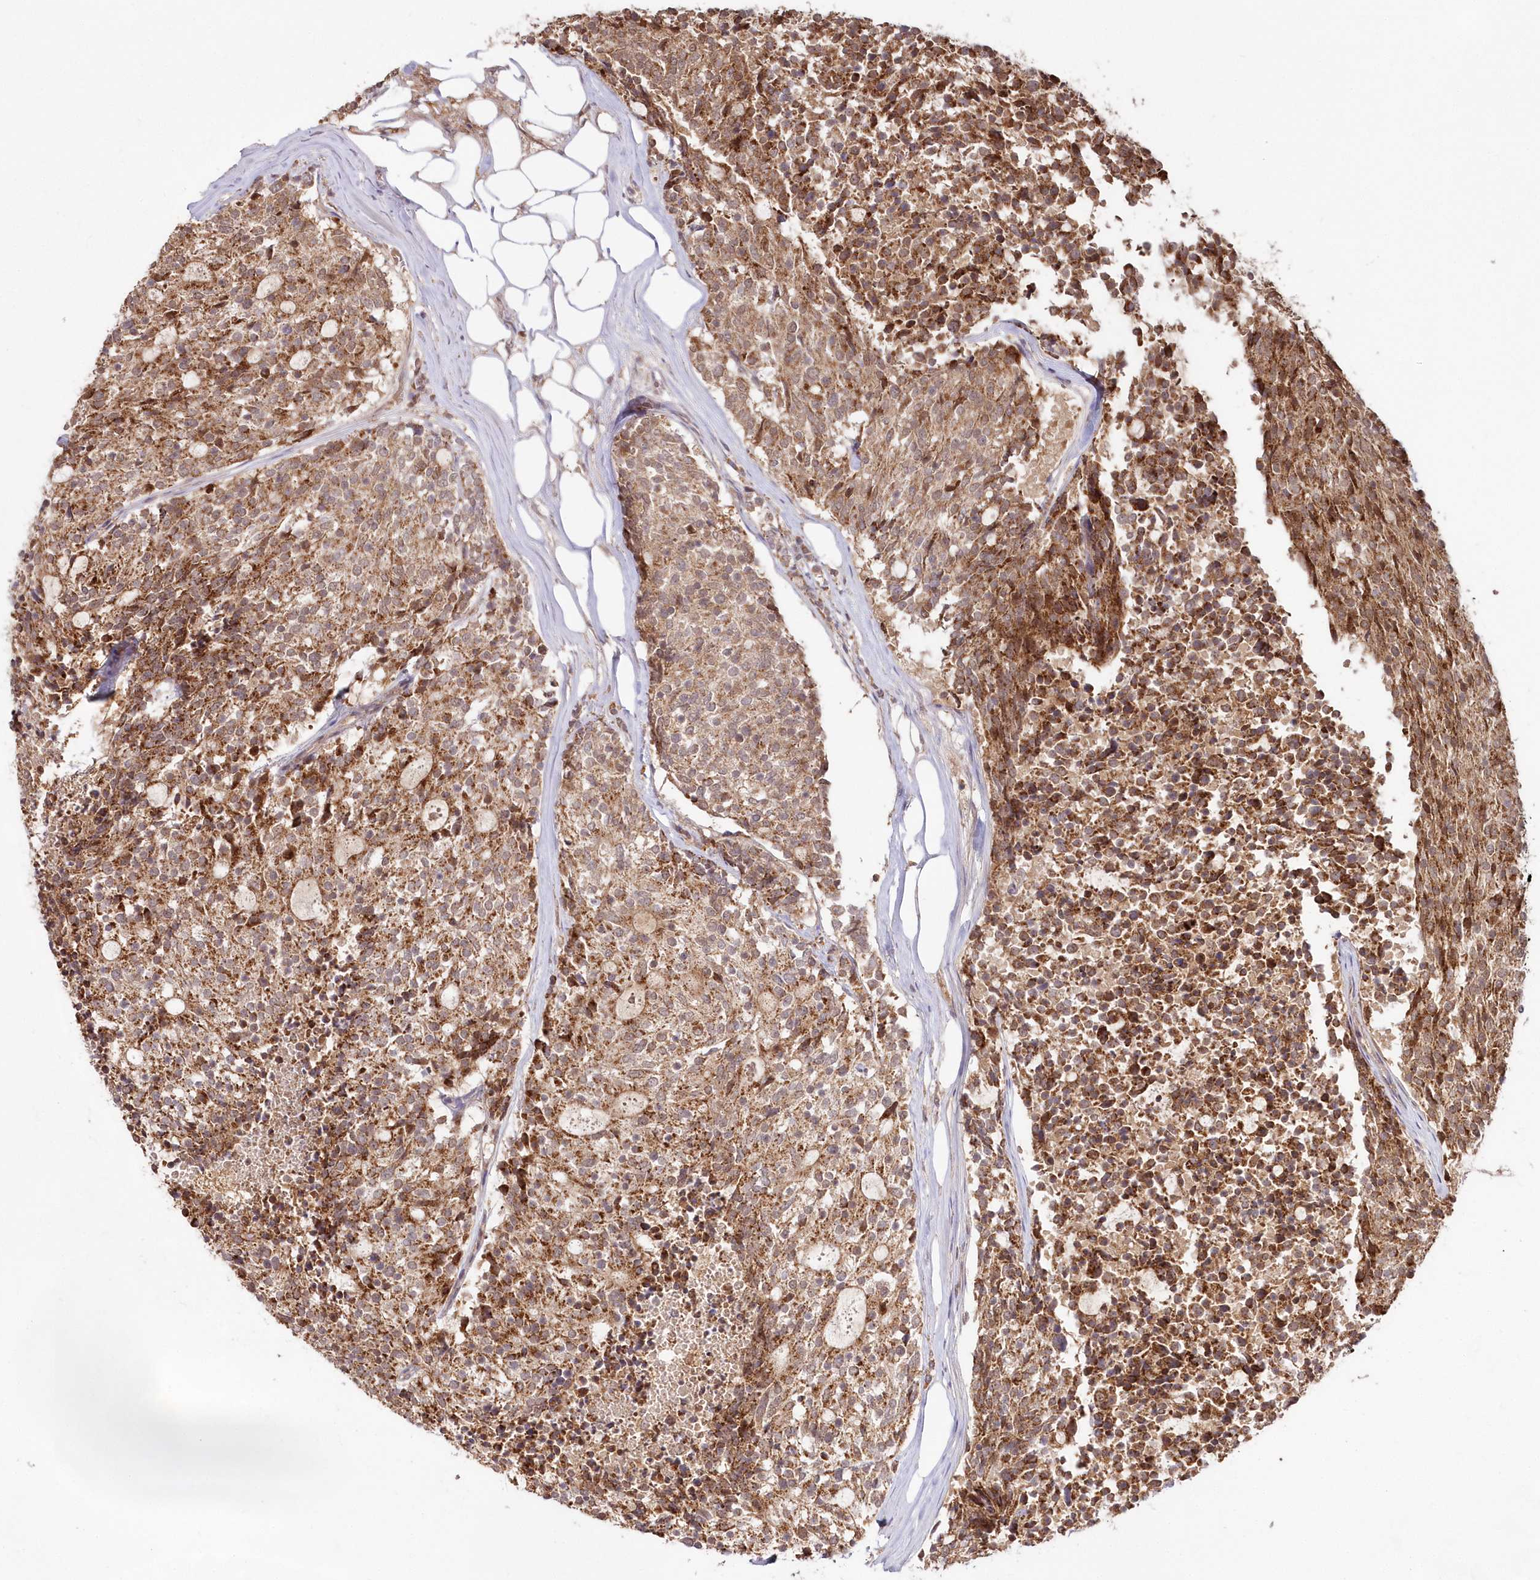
{"staining": {"intensity": "moderate", "quantity": ">75%", "location": "cytoplasmic/membranous"}, "tissue": "carcinoid", "cell_type": "Tumor cells", "image_type": "cancer", "snomed": [{"axis": "morphology", "description": "Carcinoid, malignant, NOS"}, {"axis": "topography", "description": "Pancreas"}], "caption": "Immunohistochemical staining of human carcinoid (malignant) exhibits medium levels of moderate cytoplasmic/membranous protein positivity in approximately >75% of tumor cells.", "gene": "IMPA1", "patient": {"sex": "female", "age": 54}}